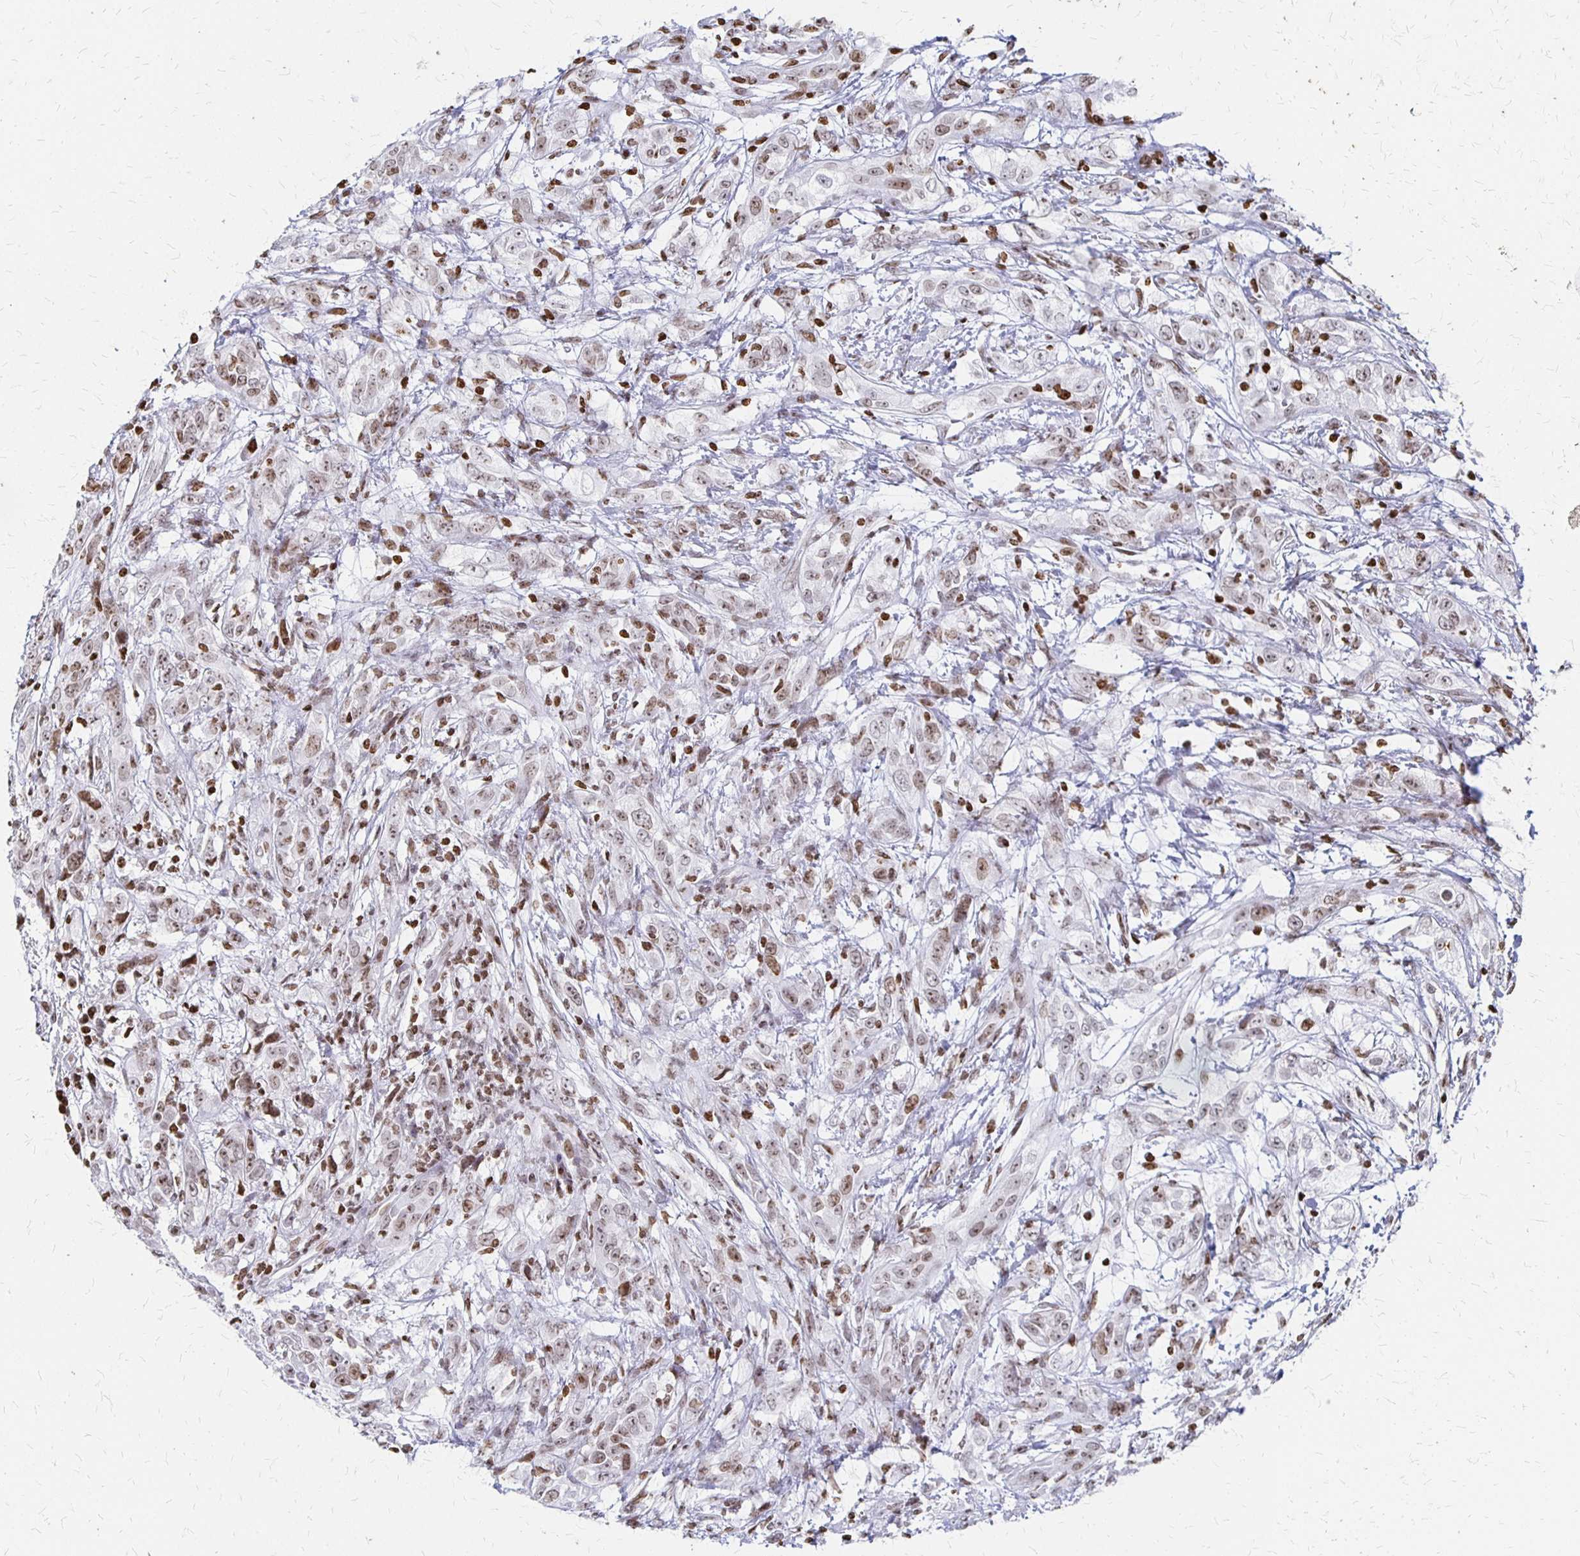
{"staining": {"intensity": "weak", "quantity": "25%-75%", "location": "nuclear"}, "tissue": "cervical cancer", "cell_type": "Tumor cells", "image_type": "cancer", "snomed": [{"axis": "morphology", "description": "Adenocarcinoma, NOS"}, {"axis": "topography", "description": "Cervix"}], "caption": "Tumor cells exhibit low levels of weak nuclear staining in approximately 25%-75% of cells in adenocarcinoma (cervical). (Stains: DAB (3,3'-diaminobenzidine) in brown, nuclei in blue, Microscopy: brightfield microscopy at high magnification).", "gene": "ZNF280C", "patient": {"sex": "female", "age": 40}}